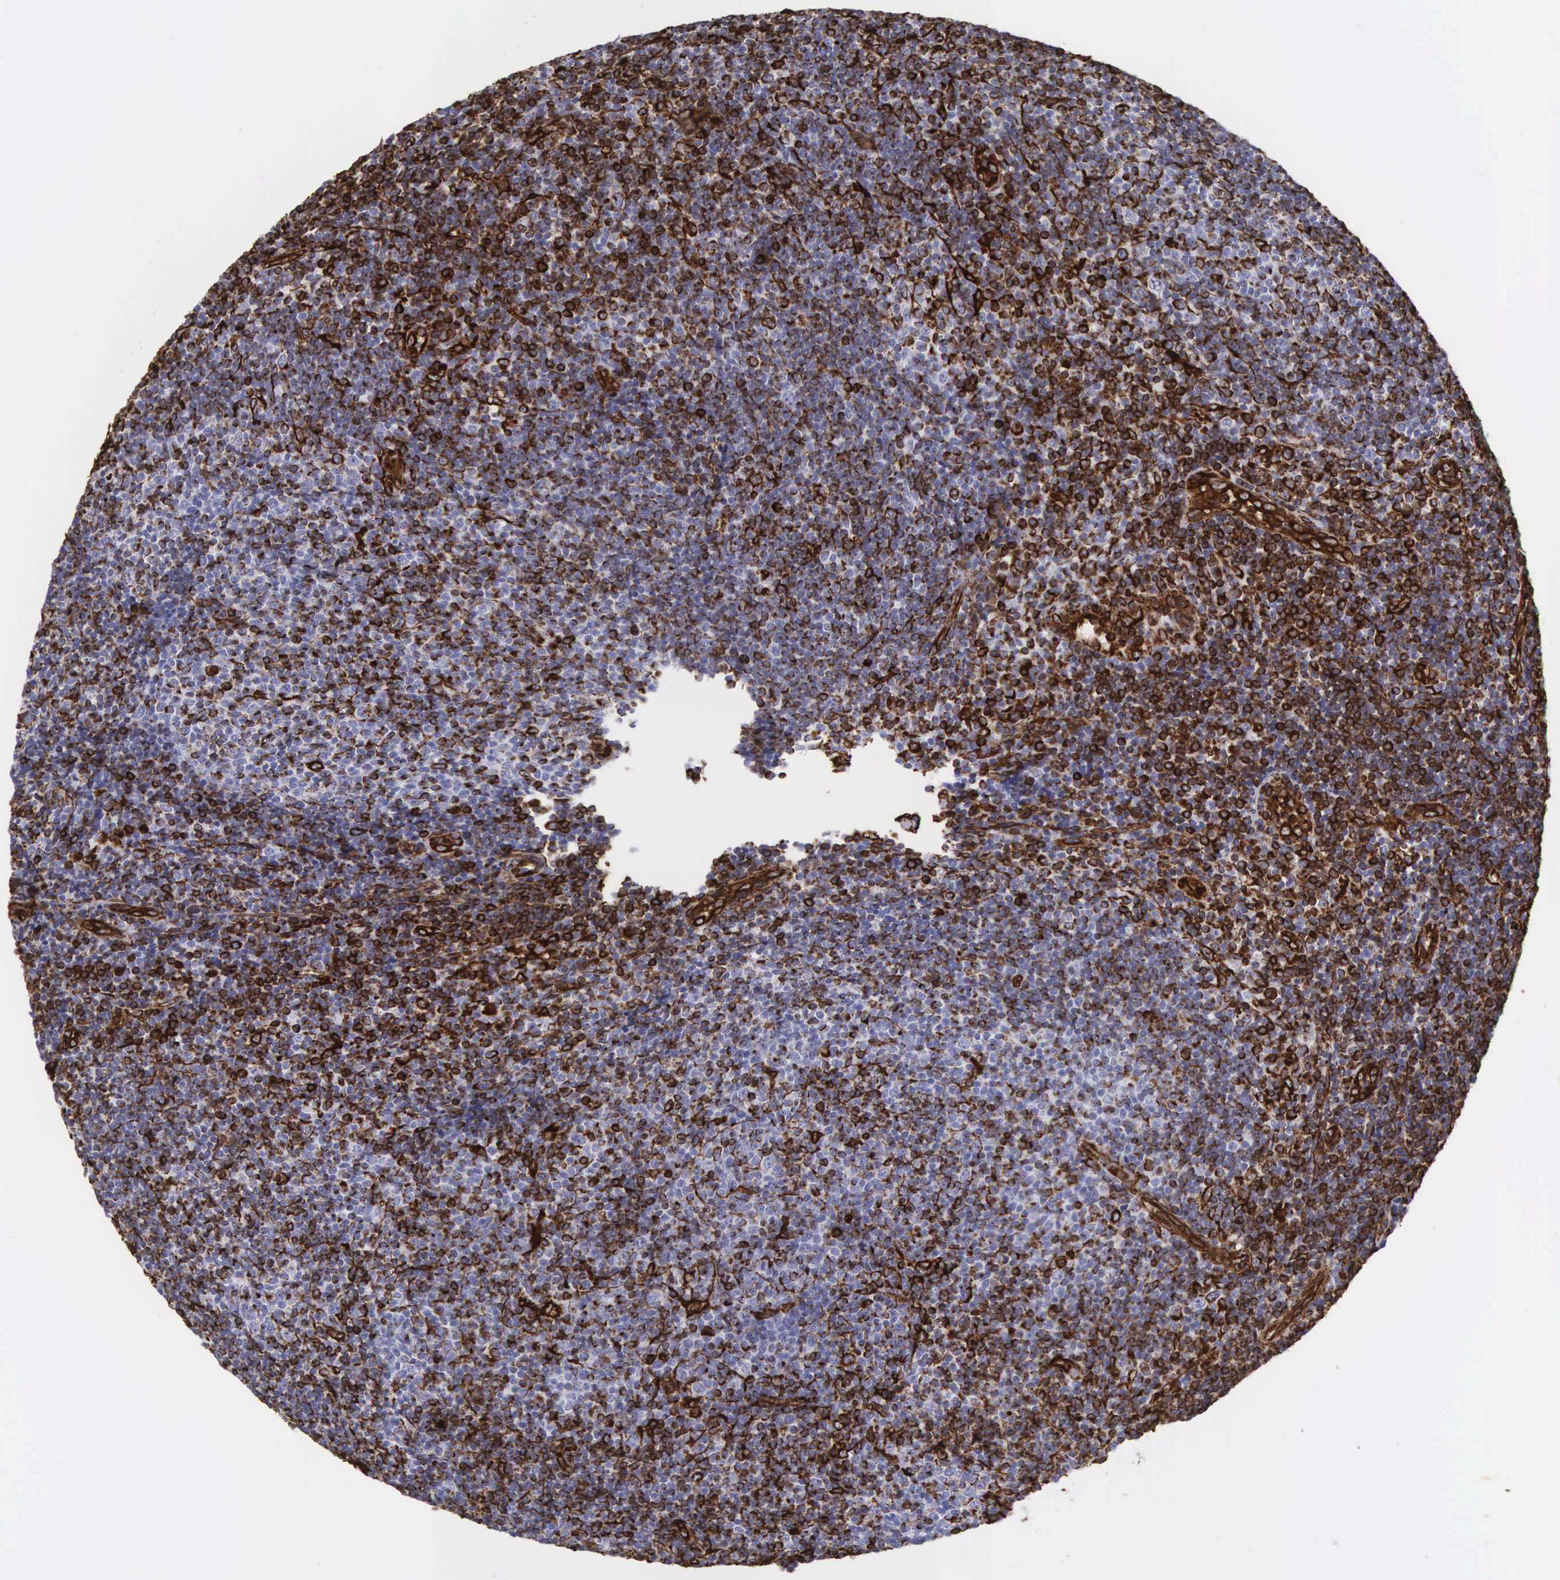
{"staining": {"intensity": "strong", "quantity": "25%-75%", "location": "cytoplasmic/membranous"}, "tissue": "lymphoma", "cell_type": "Tumor cells", "image_type": "cancer", "snomed": [{"axis": "morphology", "description": "Malignant lymphoma, non-Hodgkin's type, Low grade"}, {"axis": "topography", "description": "Lymph node"}], "caption": "A histopathology image of lymphoma stained for a protein reveals strong cytoplasmic/membranous brown staining in tumor cells. Nuclei are stained in blue.", "gene": "VIM", "patient": {"sex": "male", "age": 49}}